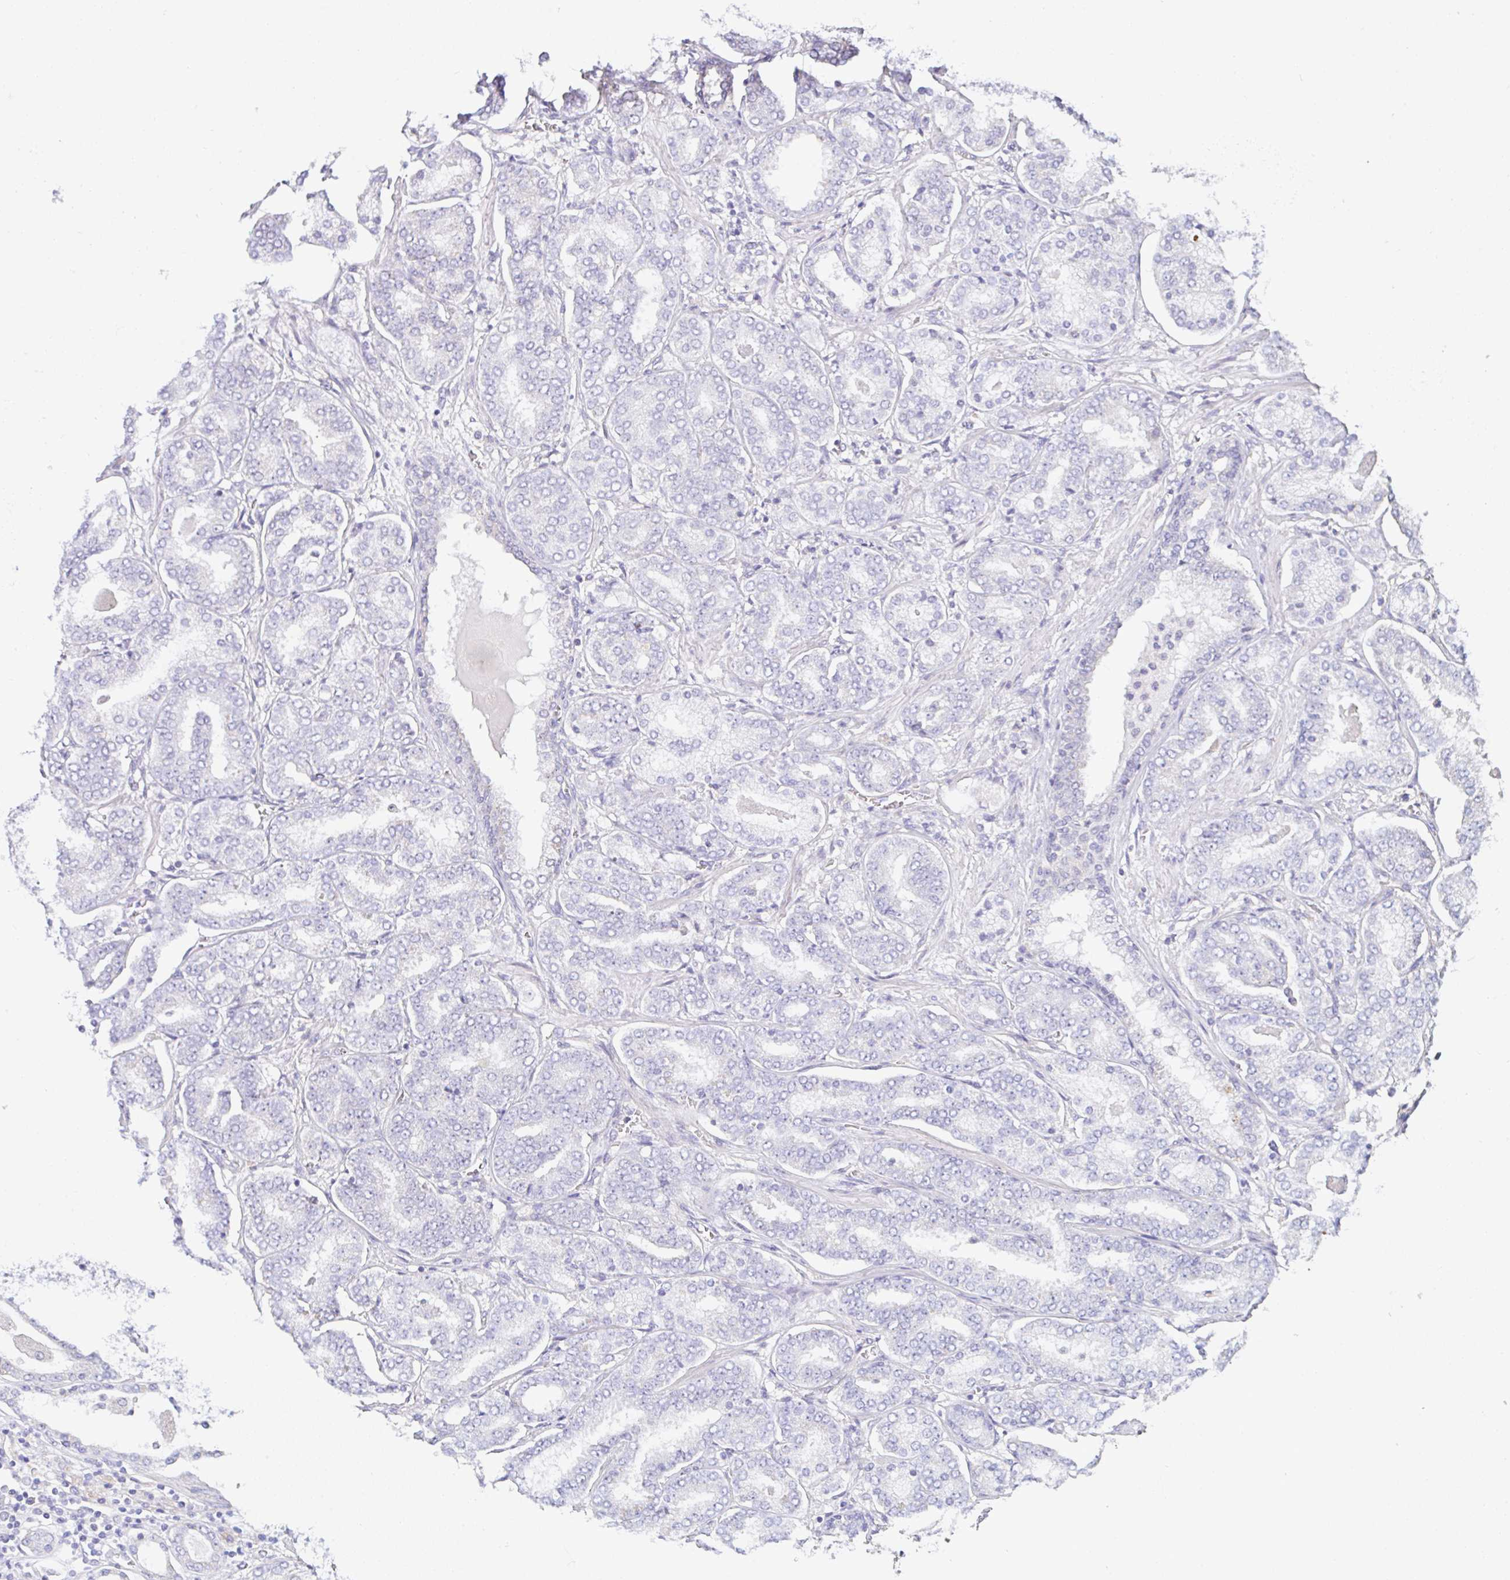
{"staining": {"intensity": "negative", "quantity": "none", "location": "none"}, "tissue": "prostate cancer", "cell_type": "Tumor cells", "image_type": "cancer", "snomed": [{"axis": "morphology", "description": "Adenocarcinoma, High grade"}, {"axis": "topography", "description": "Prostate"}], "caption": "This image is of prostate cancer stained with IHC to label a protein in brown with the nuclei are counter-stained blue. There is no expression in tumor cells. Nuclei are stained in blue.", "gene": "PLCD4", "patient": {"sex": "male", "age": 72}}